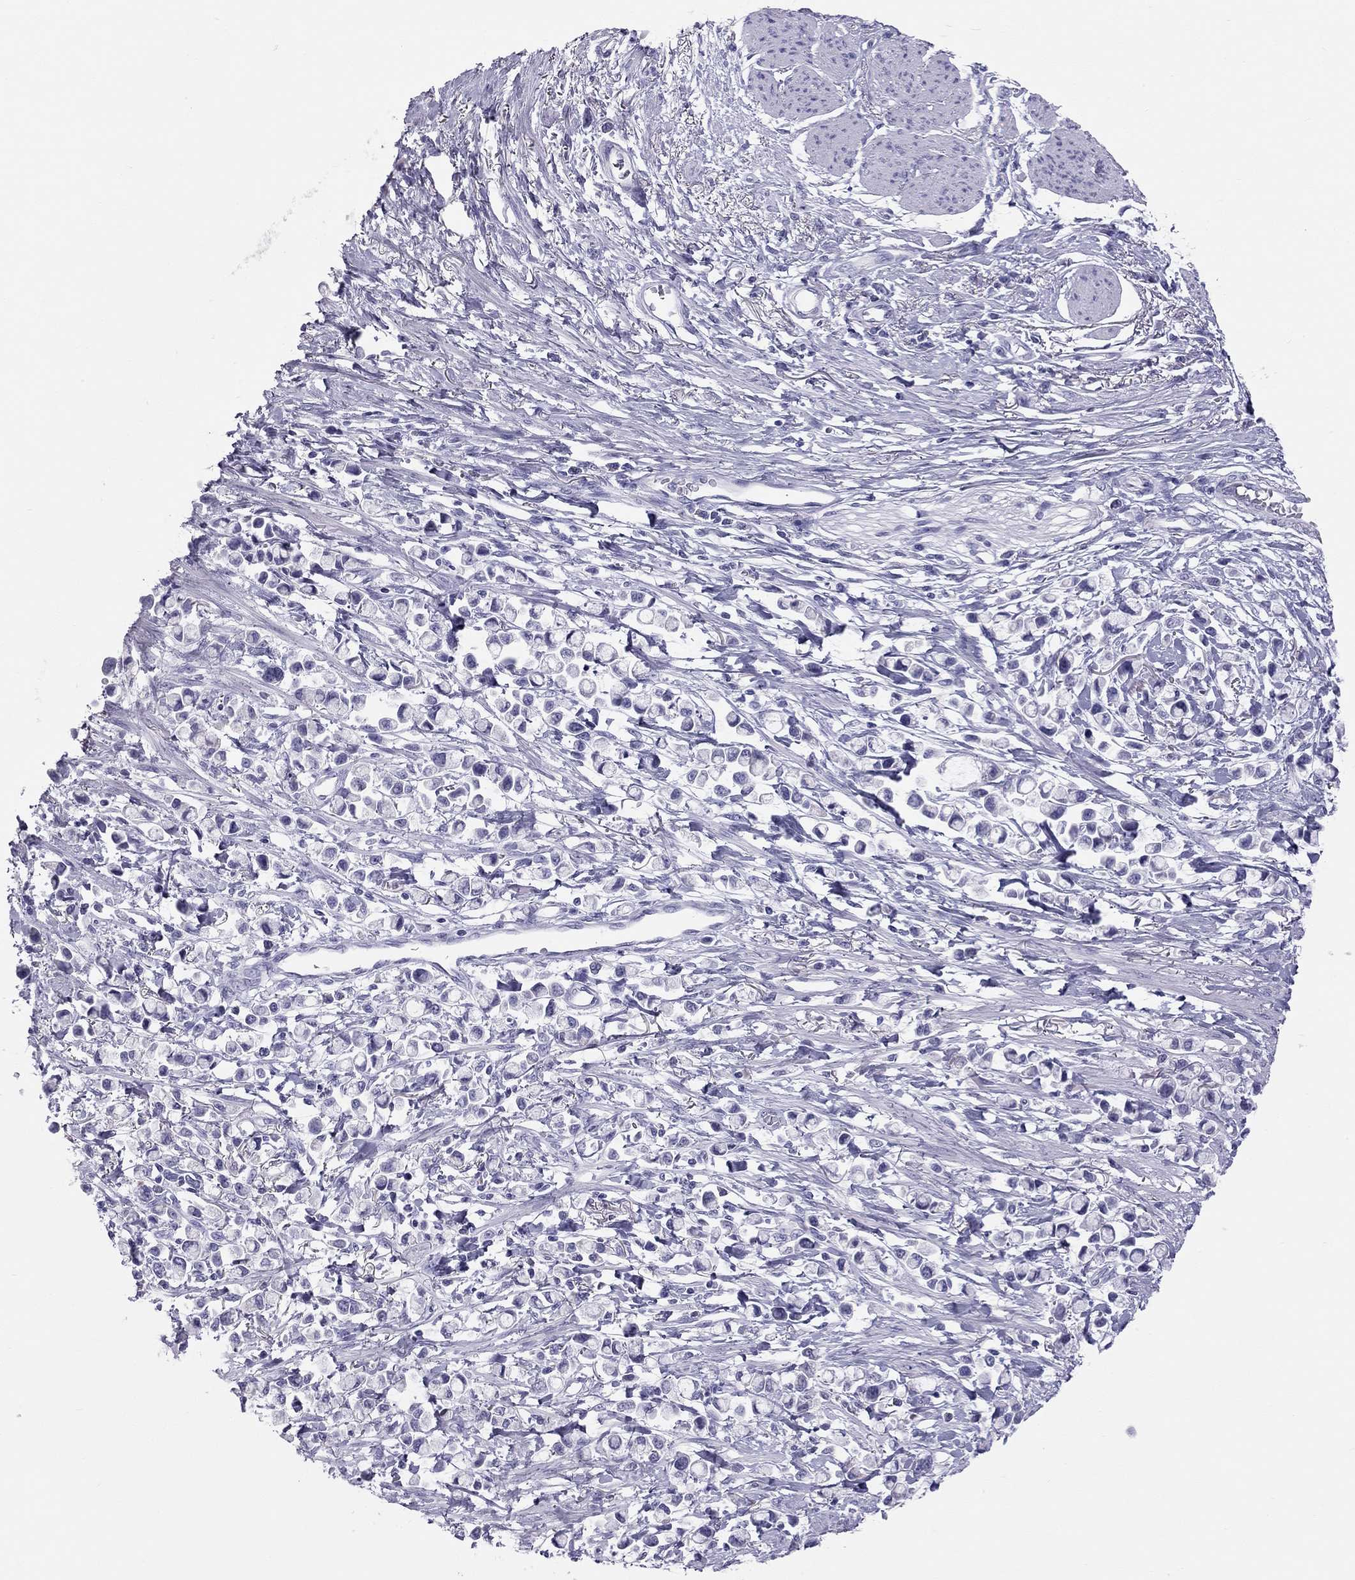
{"staining": {"intensity": "negative", "quantity": "none", "location": "none"}, "tissue": "stomach cancer", "cell_type": "Tumor cells", "image_type": "cancer", "snomed": [{"axis": "morphology", "description": "Adenocarcinoma, NOS"}, {"axis": "topography", "description": "Stomach"}], "caption": "There is no significant positivity in tumor cells of stomach cancer. Brightfield microscopy of immunohistochemistry stained with DAB (brown) and hematoxylin (blue), captured at high magnification.", "gene": "TRPM3", "patient": {"sex": "female", "age": 81}}